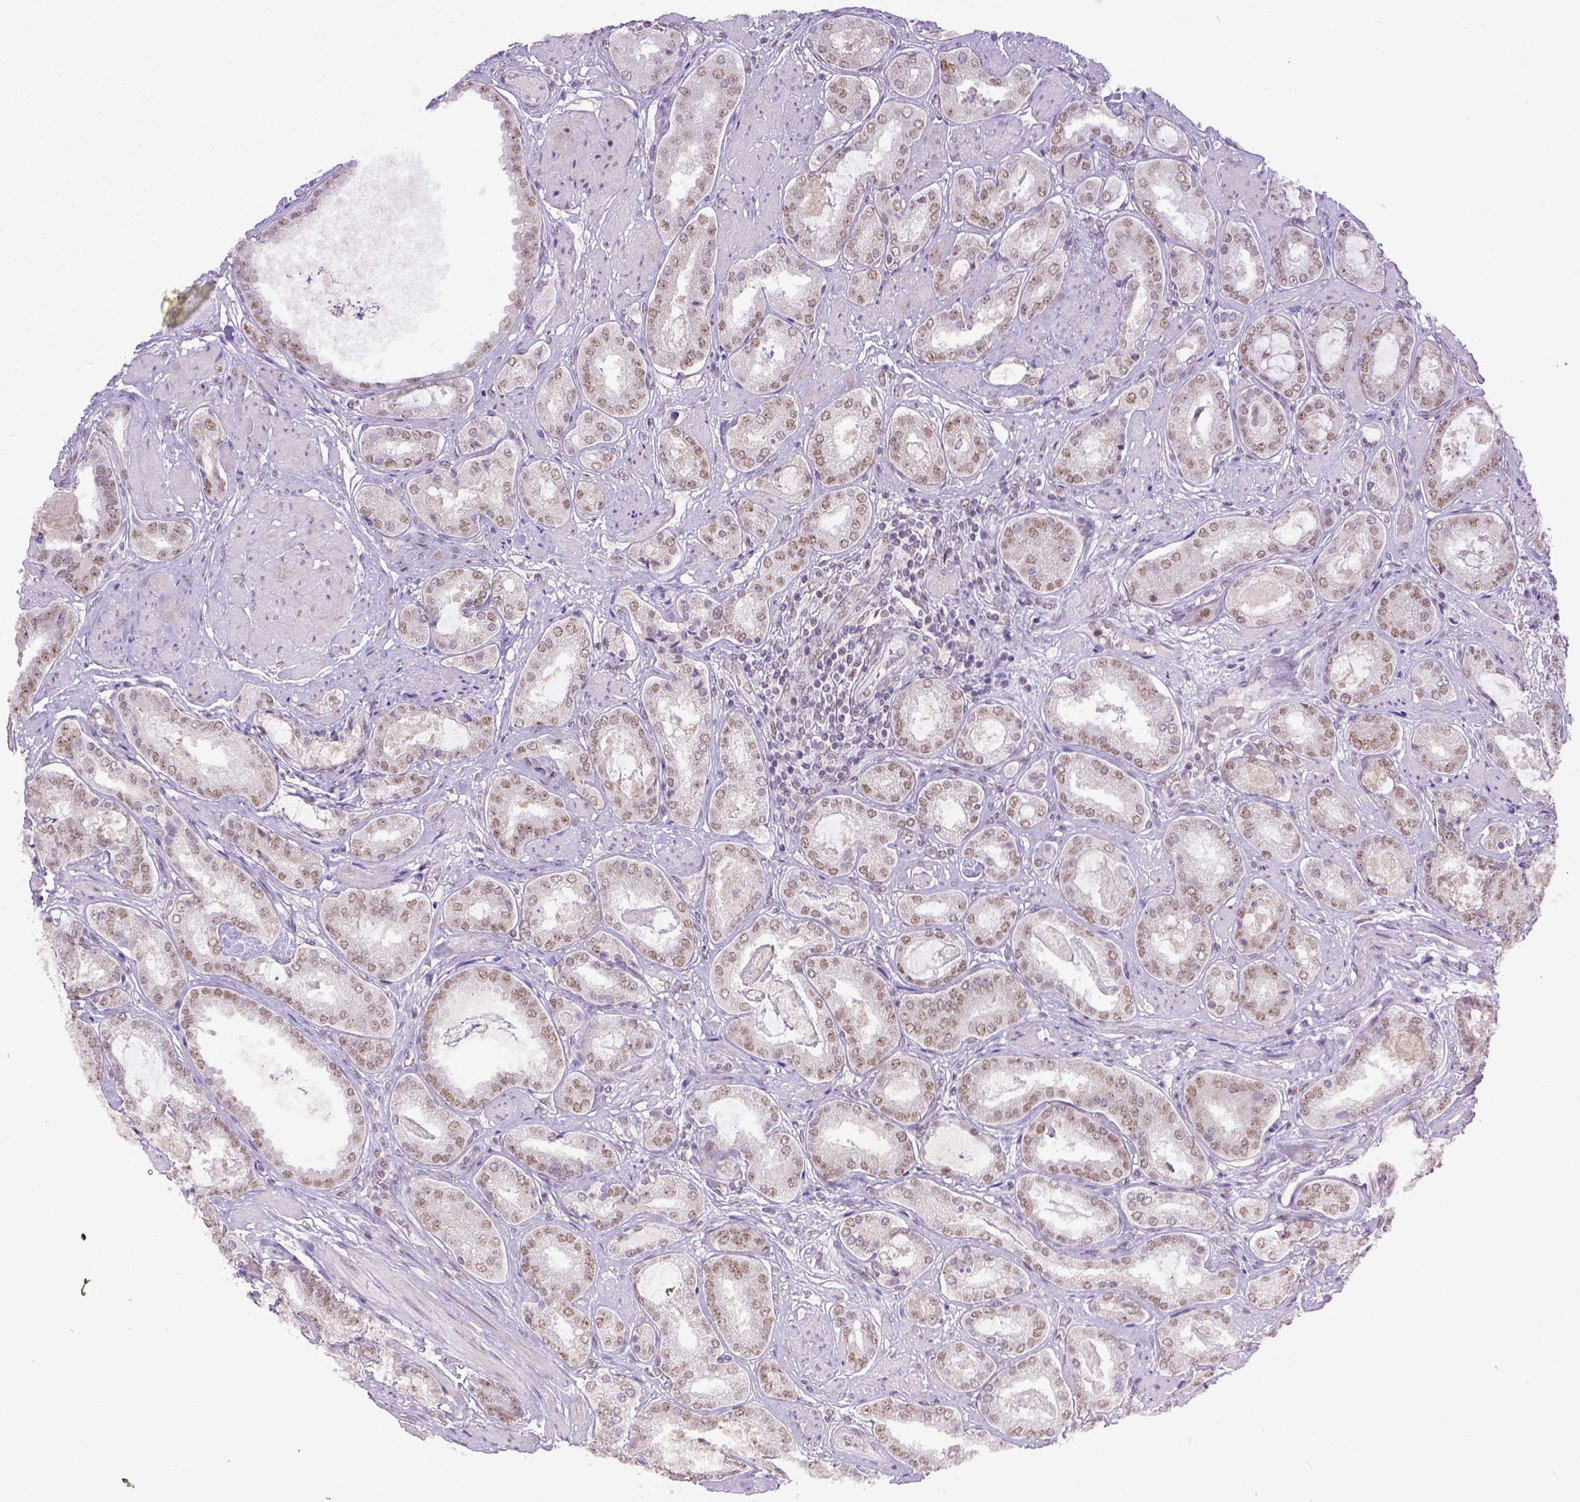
{"staining": {"intensity": "weak", "quantity": ">75%", "location": "nuclear"}, "tissue": "prostate cancer", "cell_type": "Tumor cells", "image_type": "cancer", "snomed": [{"axis": "morphology", "description": "Adenocarcinoma, High grade"}, {"axis": "topography", "description": "Prostate"}], "caption": "IHC (DAB) staining of prostate cancer reveals weak nuclear protein positivity in approximately >75% of tumor cells.", "gene": "ERCC1", "patient": {"sex": "male", "age": 63}}